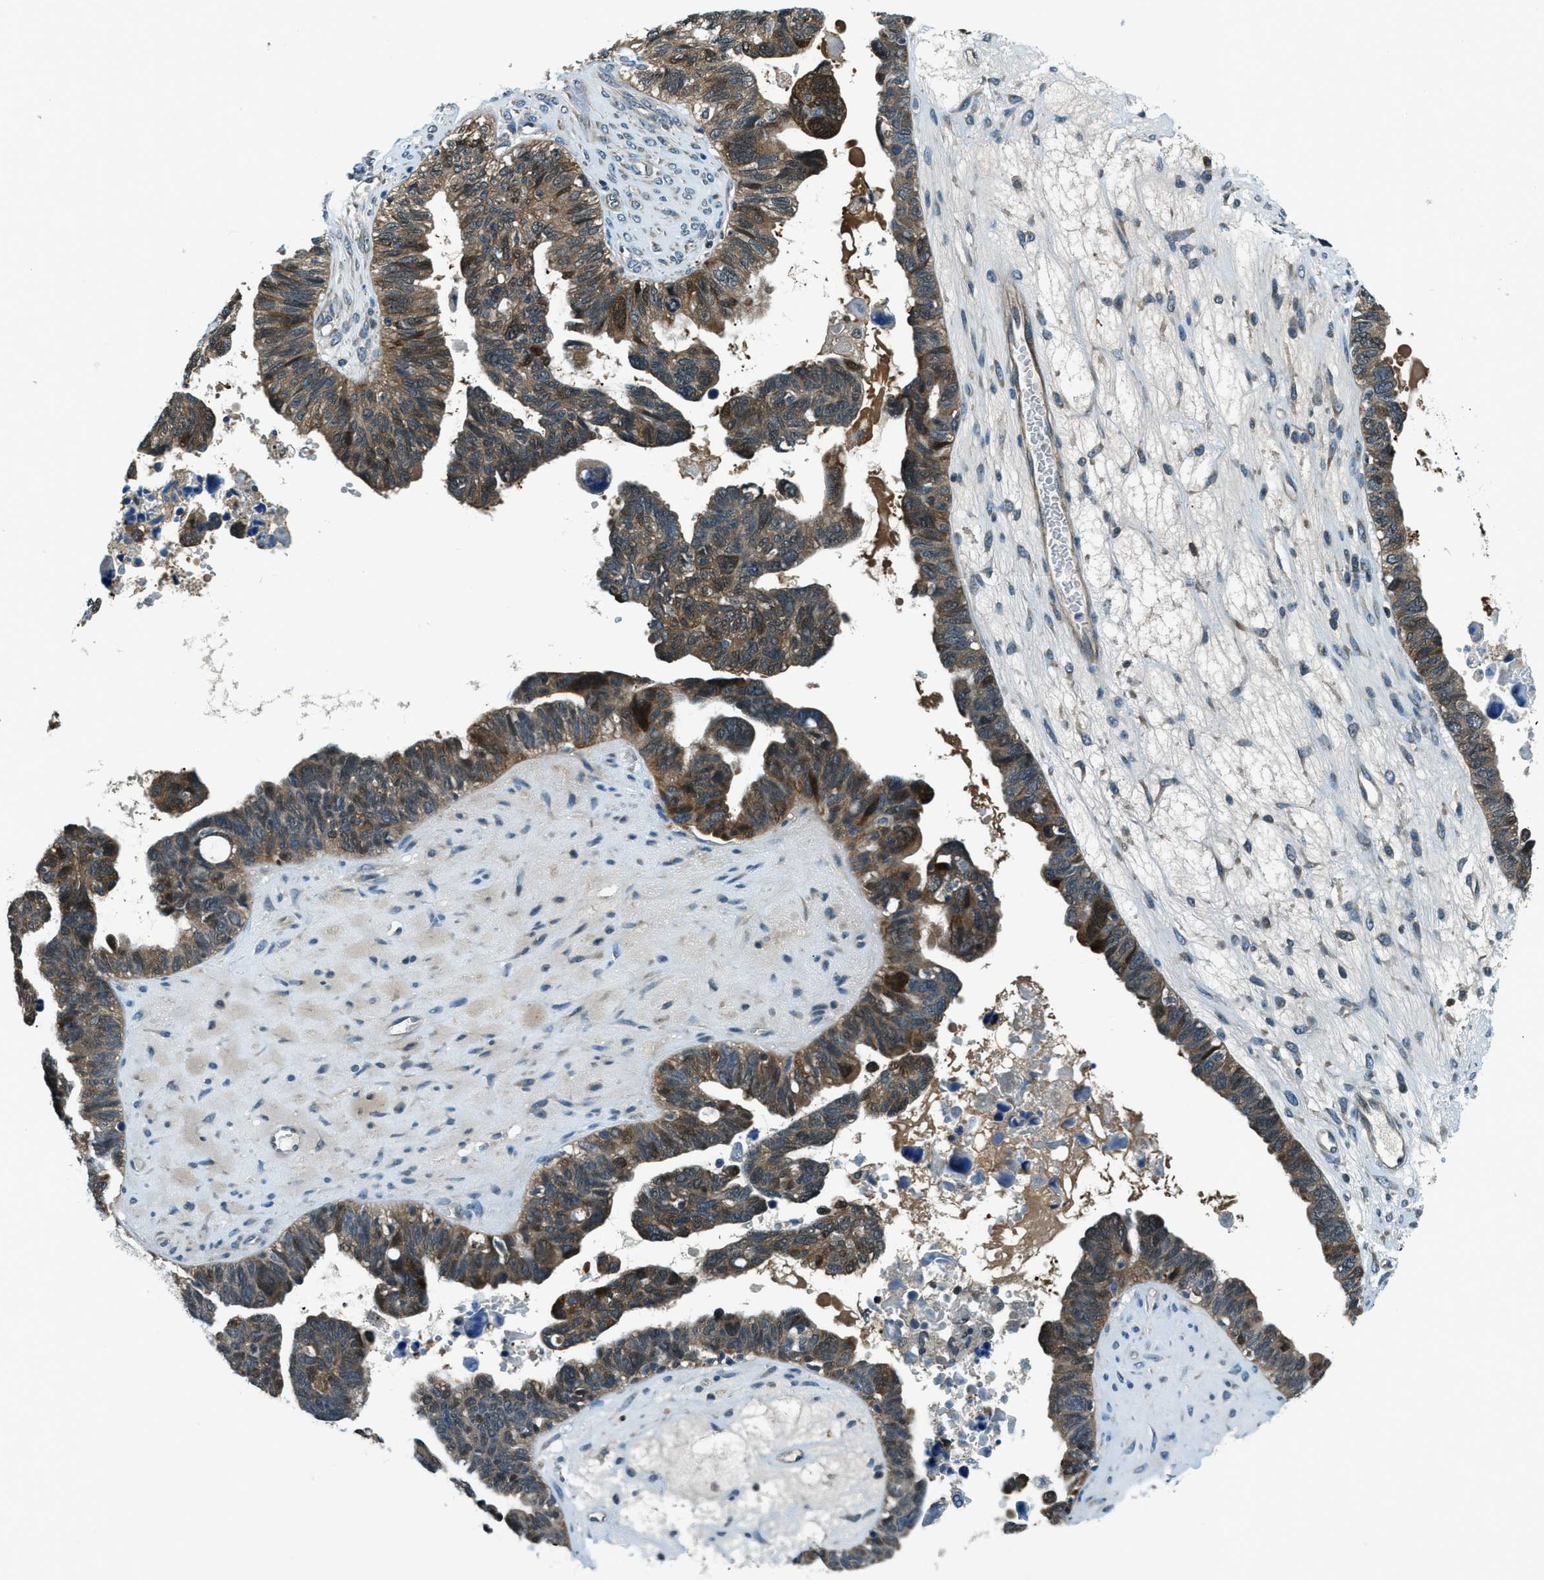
{"staining": {"intensity": "strong", "quantity": "25%-75%", "location": "cytoplasmic/membranous"}, "tissue": "ovarian cancer", "cell_type": "Tumor cells", "image_type": "cancer", "snomed": [{"axis": "morphology", "description": "Cystadenocarcinoma, serous, NOS"}, {"axis": "topography", "description": "Ovary"}], "caption": "Immunohistochemistry histopathology image of neoplastic tissue: human ovarian cancer (serous cystadenocarcinoma) stained using IHC reveals high levels of strong protein expression localized specifically in the cytoplasmic/membranous of tumor cells, appearing as a cytoplasmic/membranous brown color.", "gene": "HEBP2", "patient": {"sex": "female", "age": 79}}